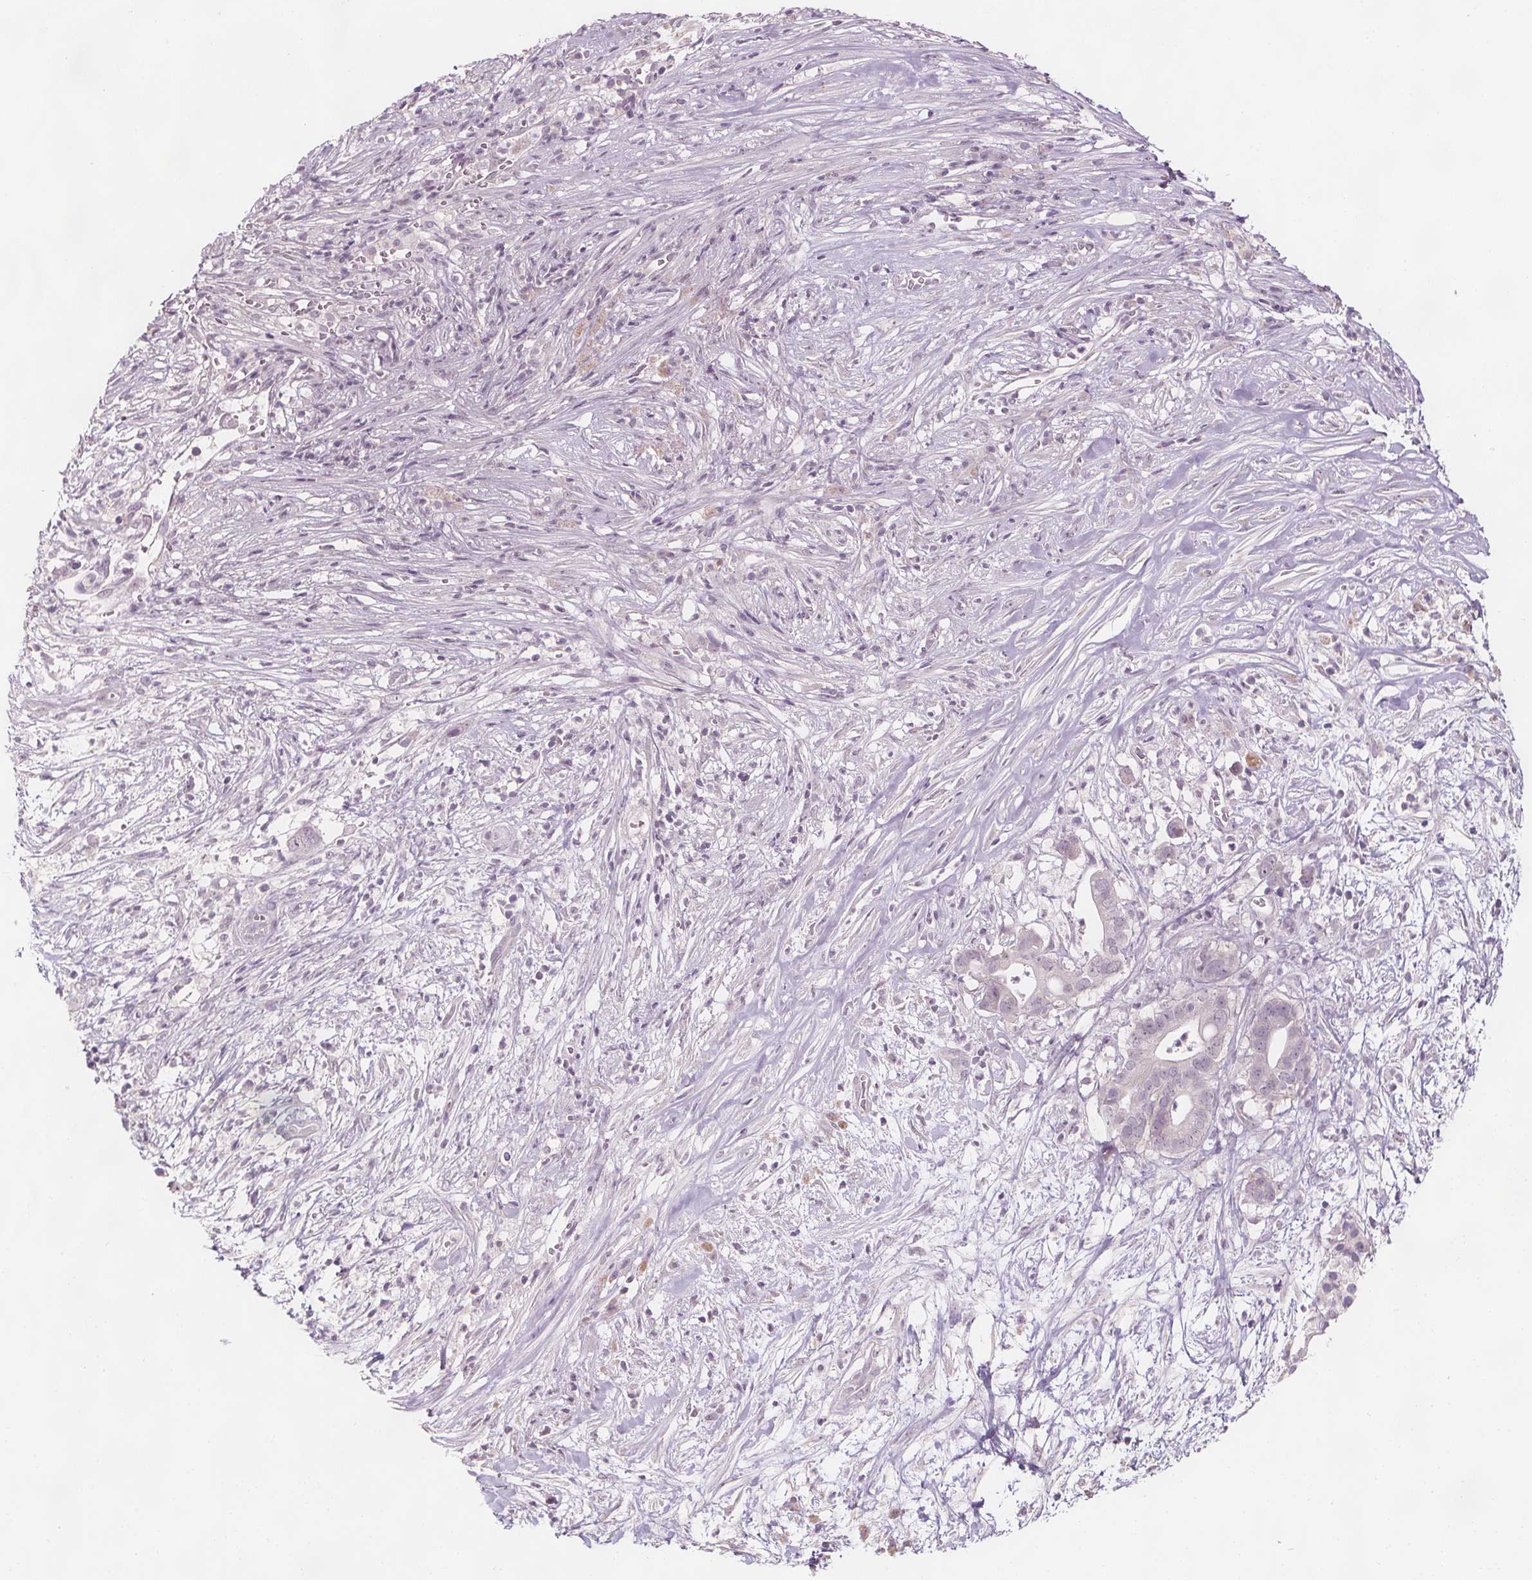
{"staining": {"intensity": "negative", "quantity": "none", "location": "none"}, "tissue": "pancreatic cancer", "cell_type": "Tumor cells", "image_type": "cancer", "snomed": [{"axis": "morphology", "description": "Adenocarcinoma, NOS"}, {"axis": "topography", "description": "Pancreas"}], "caption": "Photomicrograph shows no protein expression in tumor cells of adenocarcinoma (pancreatic) tissue. Brightfield microscopy of immunohistochemistry (IHC) stained with DAB (3,3'-diaminobenzidine) (brown) and hematoxylin (blue), captured at high magnification.", "gene": "C1orf167", "patient": {"sex": "male", "age": 61}}